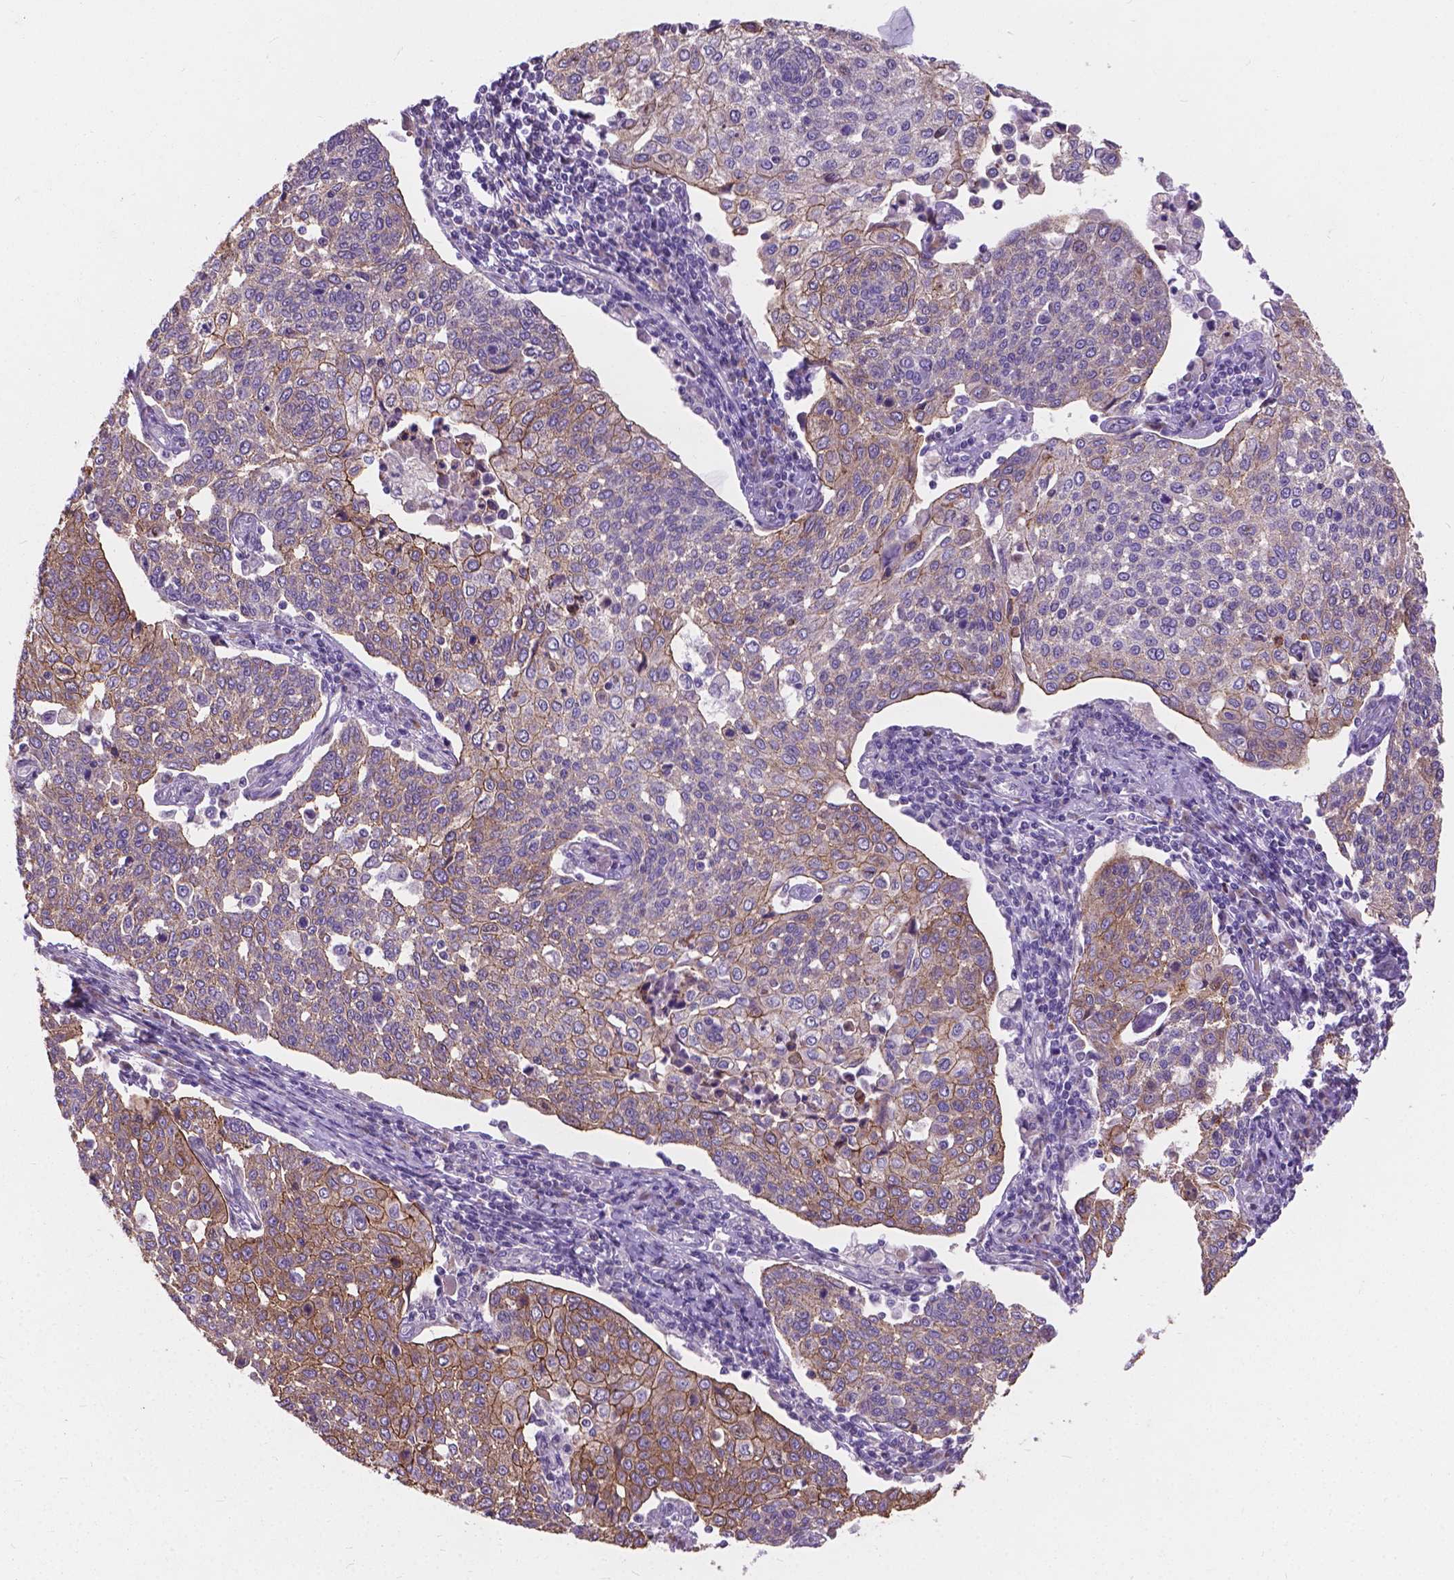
{"staining": {"intensity": "moderate", "quantity": "<25%", "location": "cytoplasmic/membranous"}, "tissue": "cervical cancer", "cell_type": "Tumor cells", "image_type": "cancer", "snomed": [{"axis": "morphology", "description": "Squamous cell carcinoma, NOS"}, {"axis": "topography", "description": "Cervix"}], "caption": "Protein analysis of squamous cell carcinoma (cervical) tissue reveals moderate cytoplasmic/membranous positivity in about <25% of tumor cells. The protein of interest is shown in brown color, while the nuclei are stained blue.", "gene": "MYH14", "patient": {"sex": "female", "age": 34}}